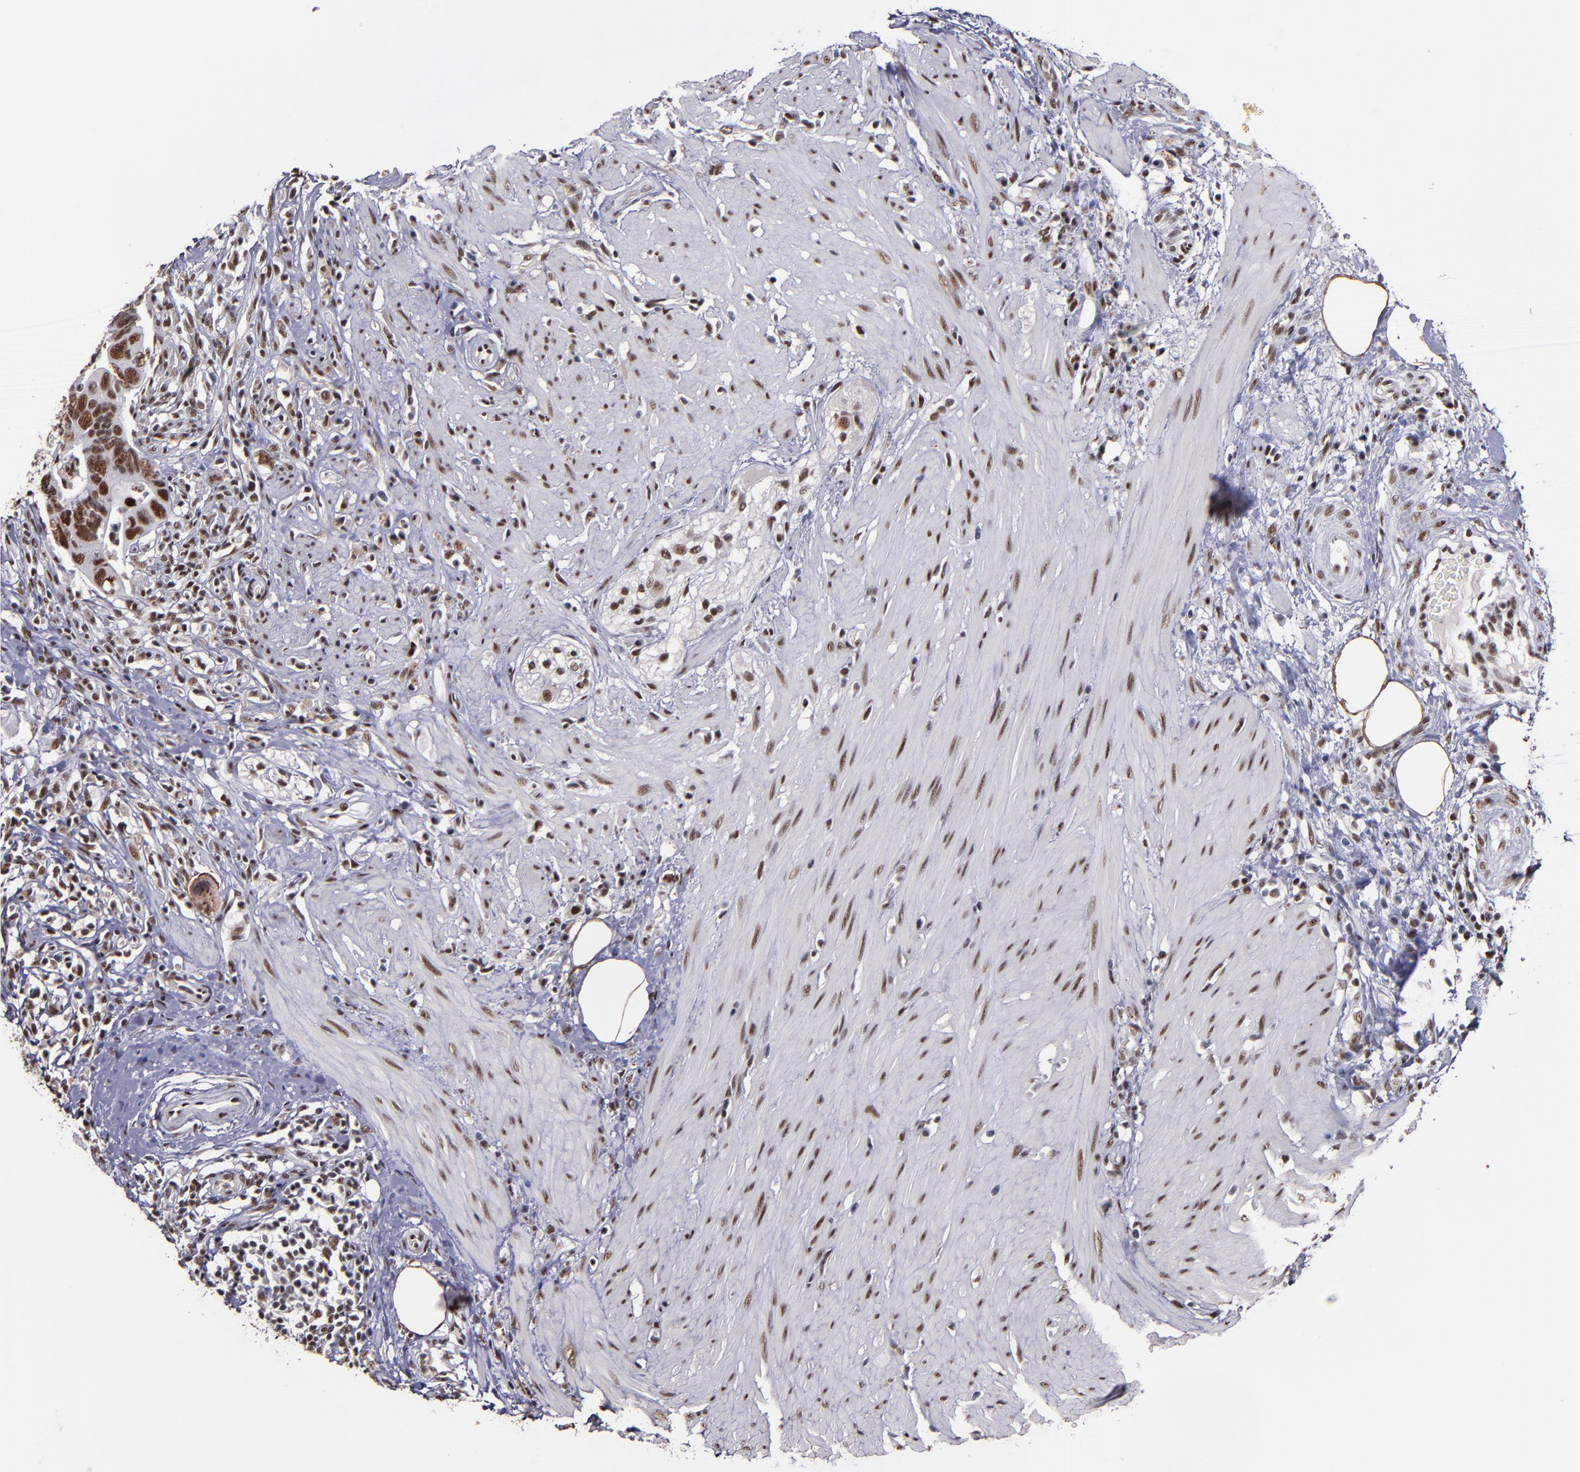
{"staining": {"intensity": "strong", "quantity": ">75%", "location": "nuclear"}, "tissue": "colorectal cancer", "cell_type": "Tumor cells", "image_type": "cancer", "snomed": [{"axis": "morphology", "description": "Adenocarcinoma, NOS"}, {"axis": "topography", "description": "Rectum"}], "caption": "Immunohistochemical staining of human colorectal adenocarcinoma reveals high levels of strong nuclear protein expression in about >75% of tumor cells. (DAB IHC with brightfield microscopy, high magnification).", "gene": "PPP4R3A", "patient": {"sex": "male", "age": 53}}